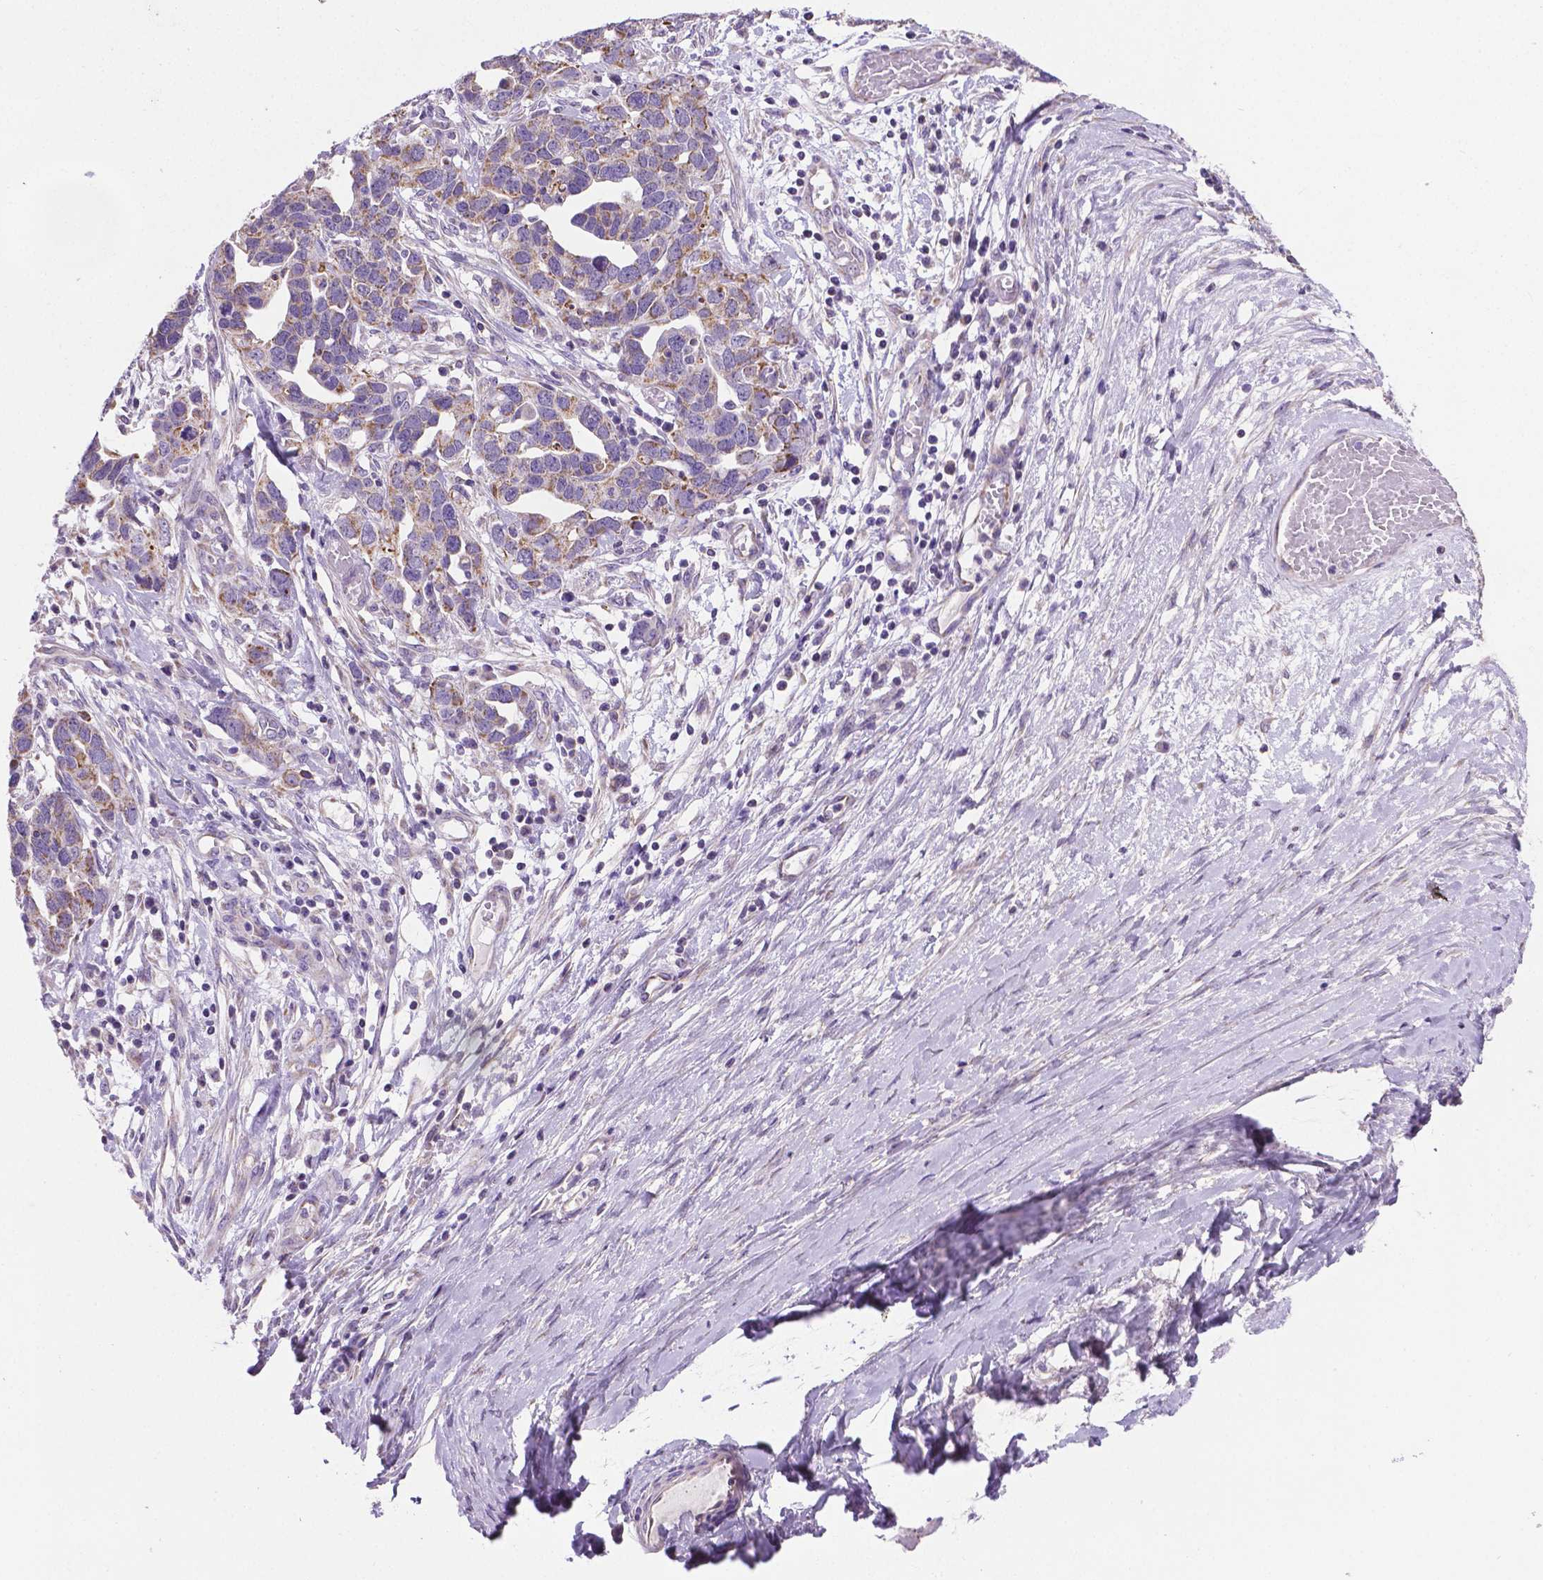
{"staining": {"intensity": "weak", "quantity": "25%-75%", "location": "cytoplasmic/membranous"}, "tissue": "ovarian cancer", "cell_type": "Tumor cells", "image_type": "cancer", "snomed": [{"axis": "morphology", "description": "Cystadenocarcinoma, serous, NOS"}, {"axis": "topography", "description": "Ovary"}], "caption": "Immunohistochemical staining of human ovarian cancer exhibits low levels of weak cytoplasmic/membranous protein expression in about 25%-75% of tumor cells.", "gene": "CSPG5", "patient": {"sex": "female", "age": 54}}